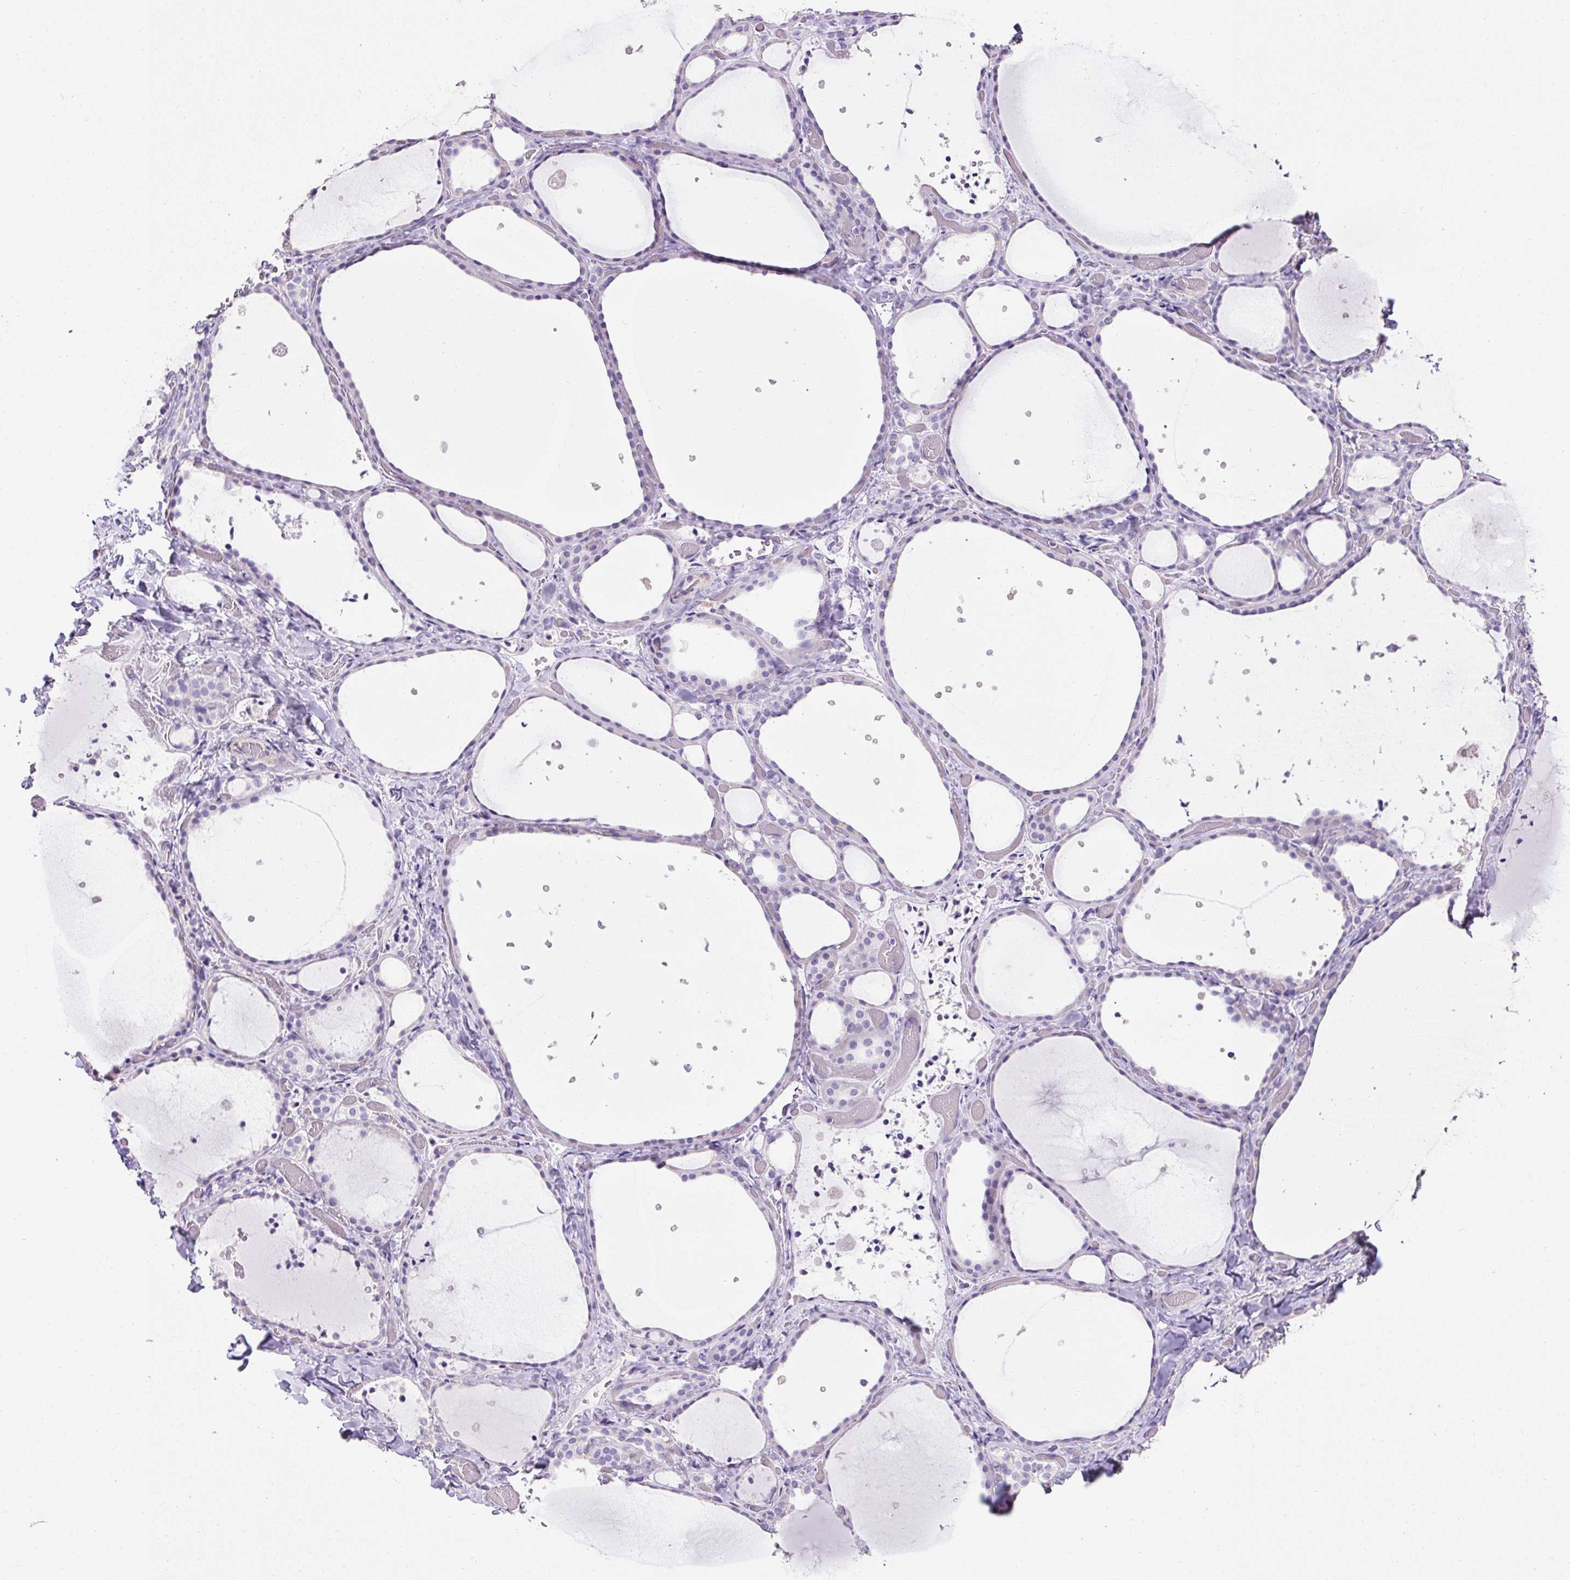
{"staining": {"intensity": "negative", "quantity": "none", "location": "none"}, "tissue": "thyroid gland", "cell_type": "Glandular cells", "image_type": "normal", "snomed": [{"axis": "morphology", "description": "Normal tissue, NOS"}, {"axis": "topography", "description": "Thyroid gland"}], "caption": "Glandular cells are negative for protein expression in benign human thyroid gland. The staining is performed using DAB (3,3'-diaminobenzidine) brown chromogen with nuclei counter-stained in using hematoxylin.", "gene": "C2CD4C", "patient": {"sex": "female", "age": 36}}